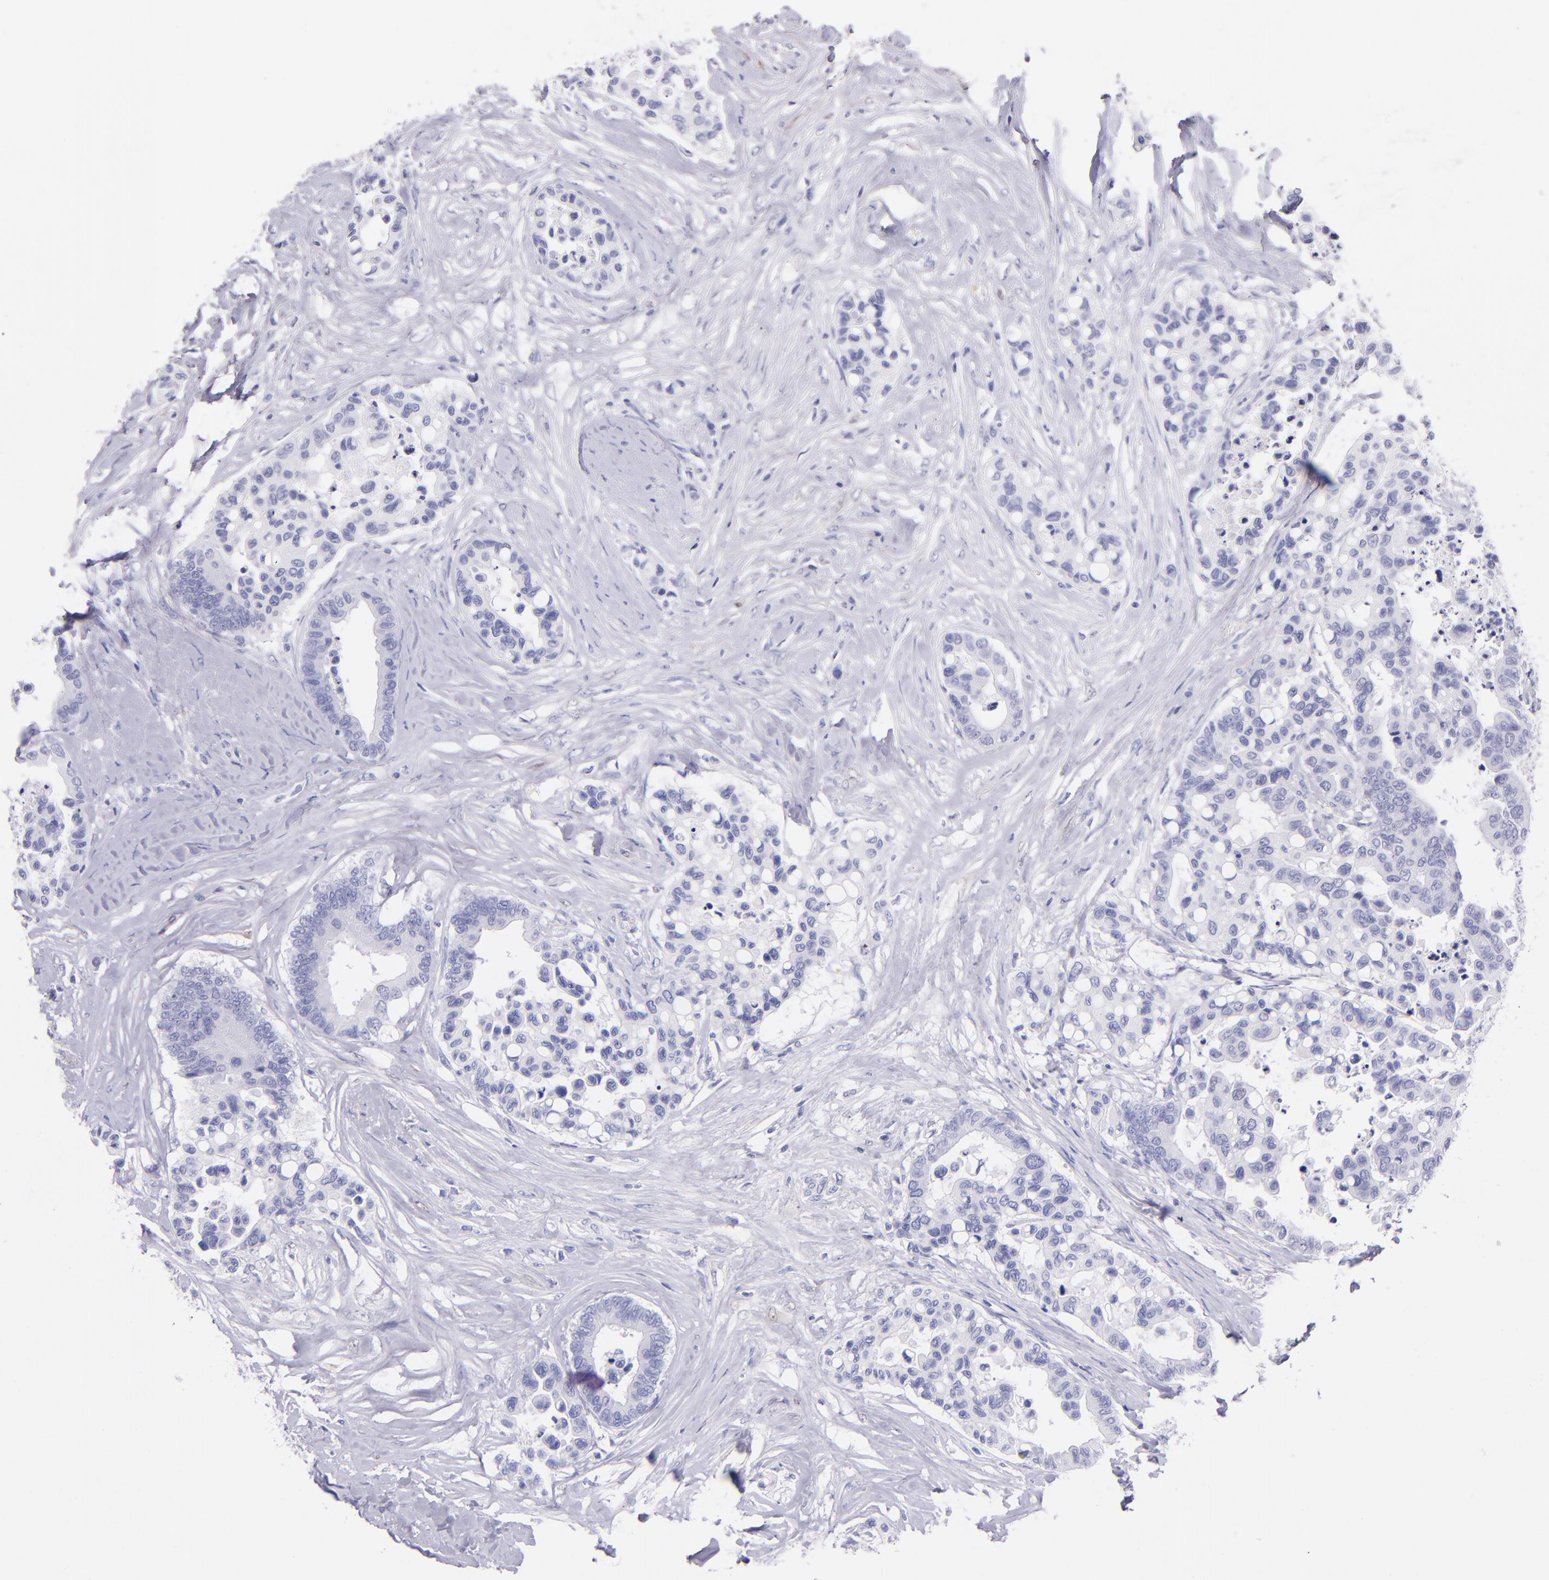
{"staining": {"intensity": "negative", "quantity": "none", "location": "none"}, "tissue": "colorectal cancer", "cell_type": "Tumor cells", "image_type": "cancer", "snomed": [{"axis": "morphology", "description": "Adenocarcinoma, NOS"}, {"axis": "topography", "description": "Colon"}], "caption": "Colorectal cancer (adenocarcinoma) stained for a protein using immunohistochemistry (IHC) displays no expression tumor cells.", "gene": "UCHL1", "patient": {"sex": "male", "age": 82}}